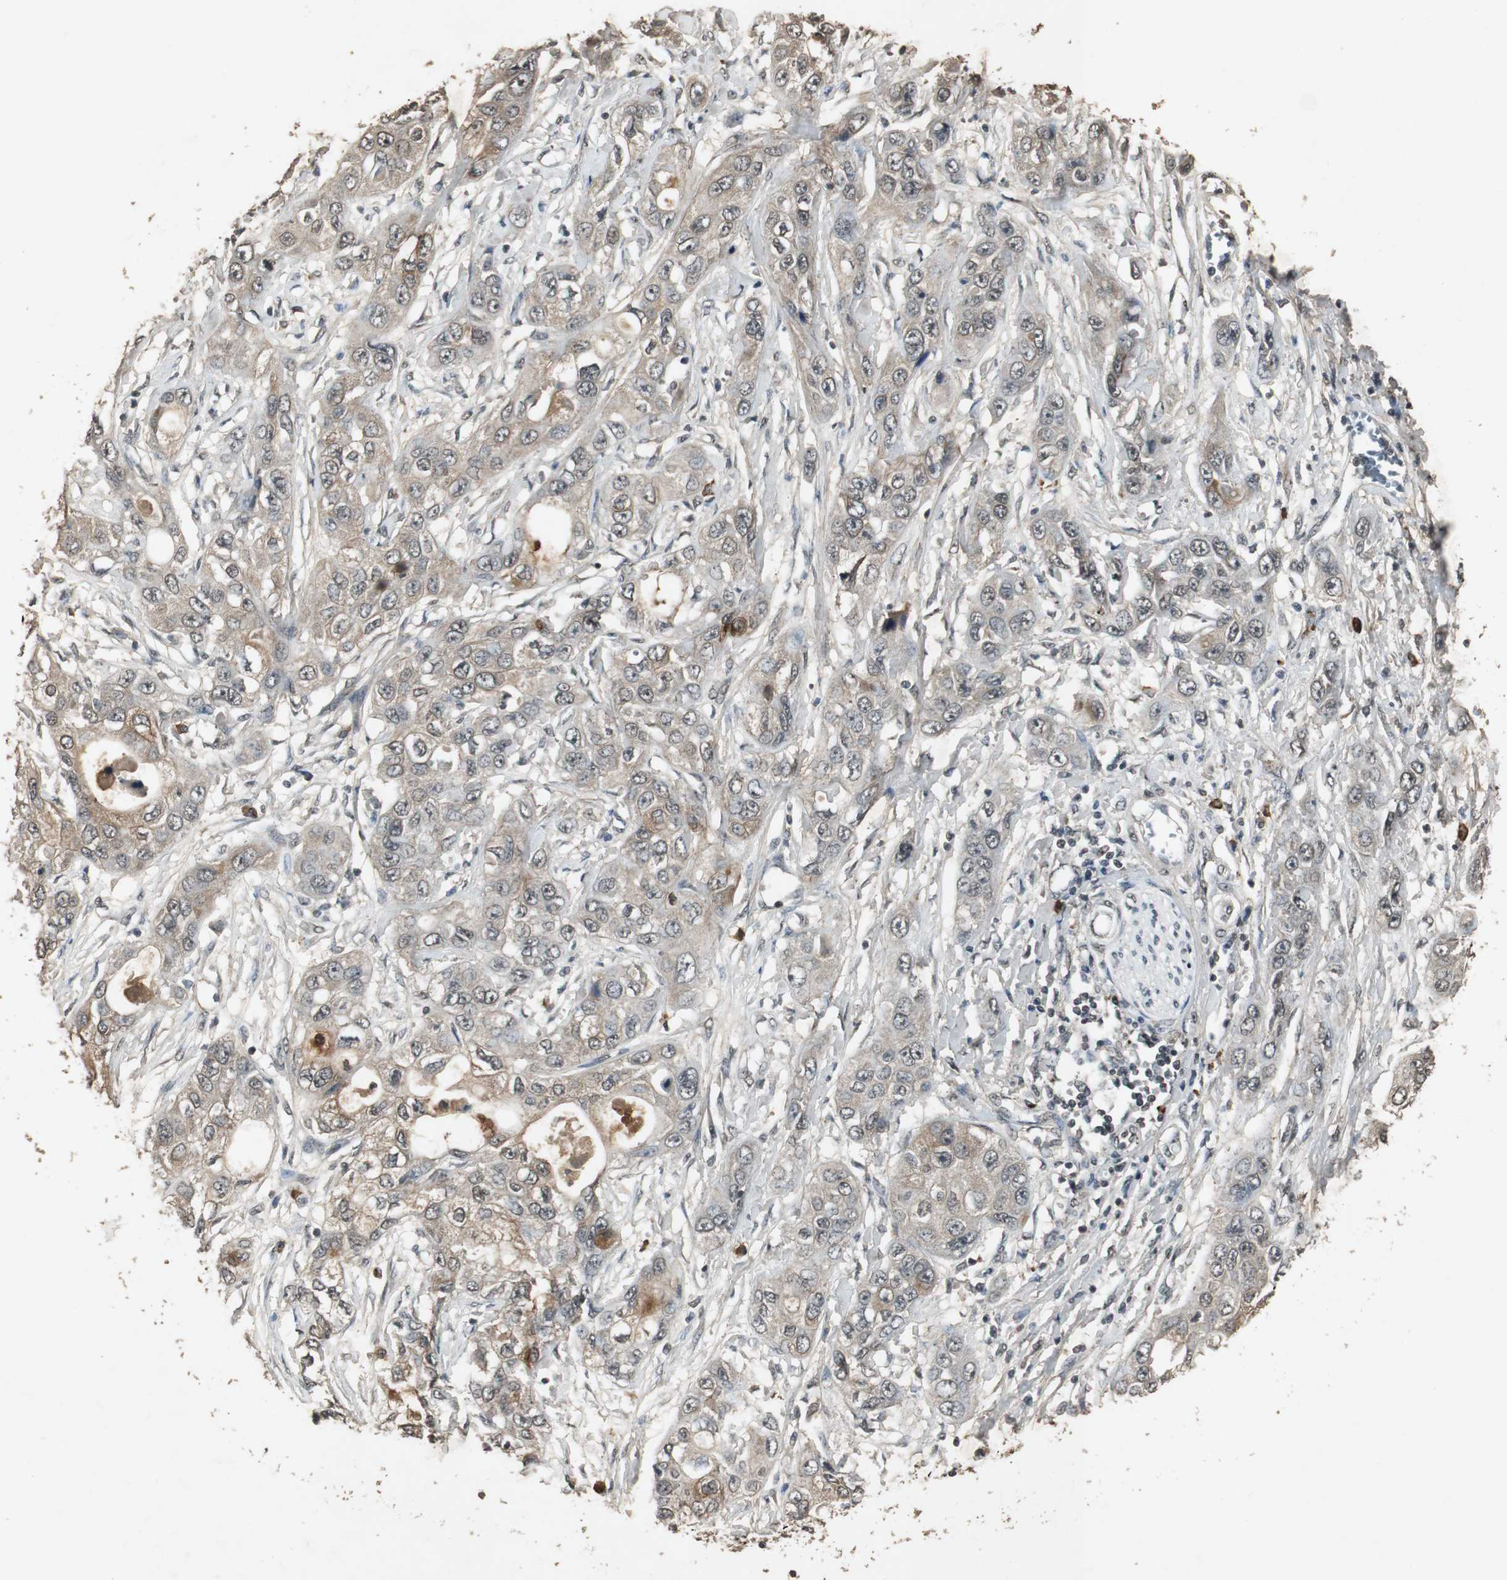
{"staining": {"intensity": "moderate", "quantity": ">75%", "location": "cytoplasmic/membranous"}, "tissue": "pancreatic cancer", "cell_type": "Tumor cells", "image_type": "cancer", "snomed": [{"axis": "morphology", "description": "Adenocarcinoma, NOS"}, {"axis": "topography", "description": "Pancreas"}], "caption": "A micrograph showing moderate cytoplasmic/membranous expression in approximately >75% of tumor cells in pancreatic cancer, as visualized by brown immunohistochemical staining.", "gene": "EMX1", "patient": {"sex": "female", "age": 70}}